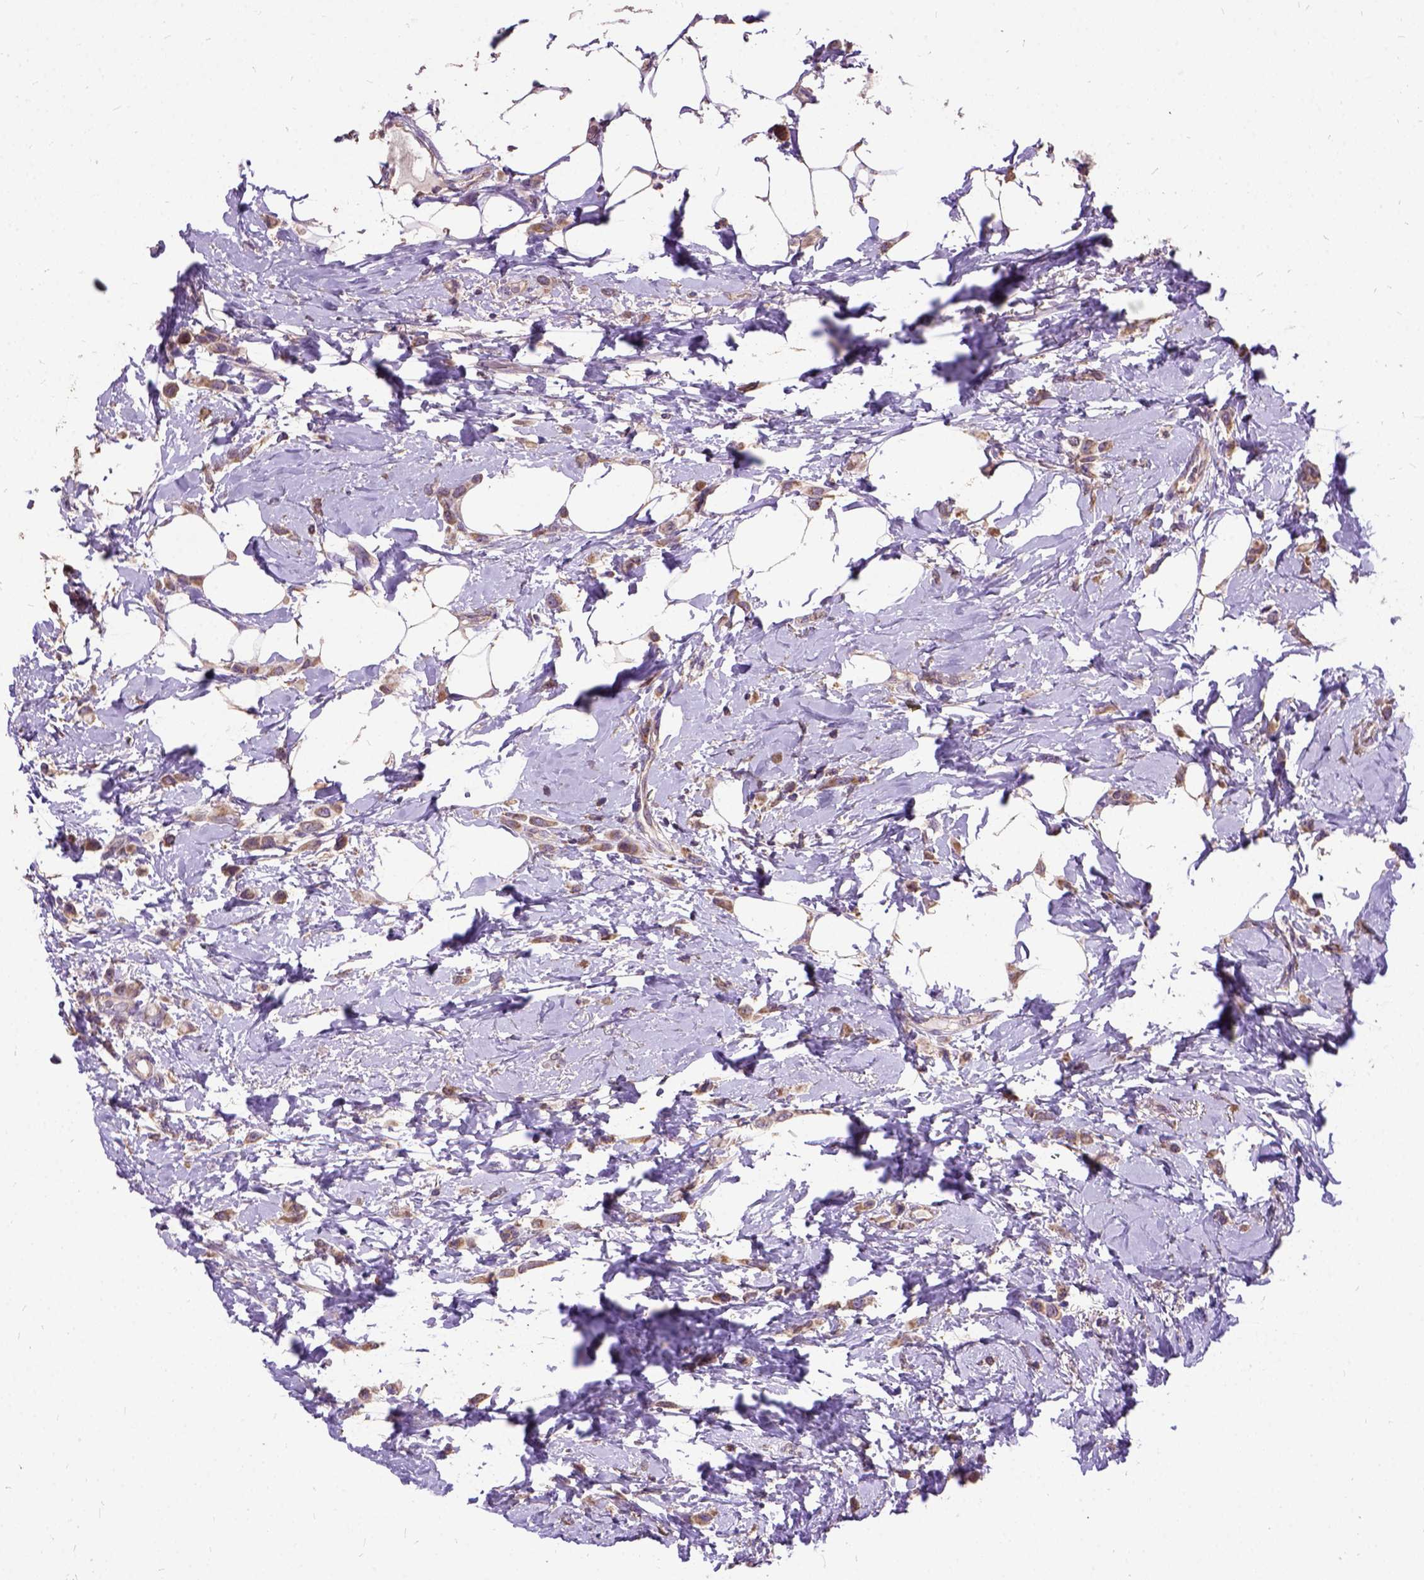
{"staining": {"intensity": "moderate", "quantity": ">75%", "location": "cytoplasmic/membranous"}, "tissue": "breast cancer", "cell_type": "Tumor cells", "image_type": "cancer", "snomed": [{"axis": "morphology", "description": "Lobular carcinoma"}, {"axis": "topography", "description": "Breast"}], "caption": "A photomicrograph of breast lobular carcinoma stained for a protein demonstrates moderate cytoplasmic/membranous brown staining in tumor cells.", "gene": "DQX1", "patient": {"sex": "female", "age": 66}}